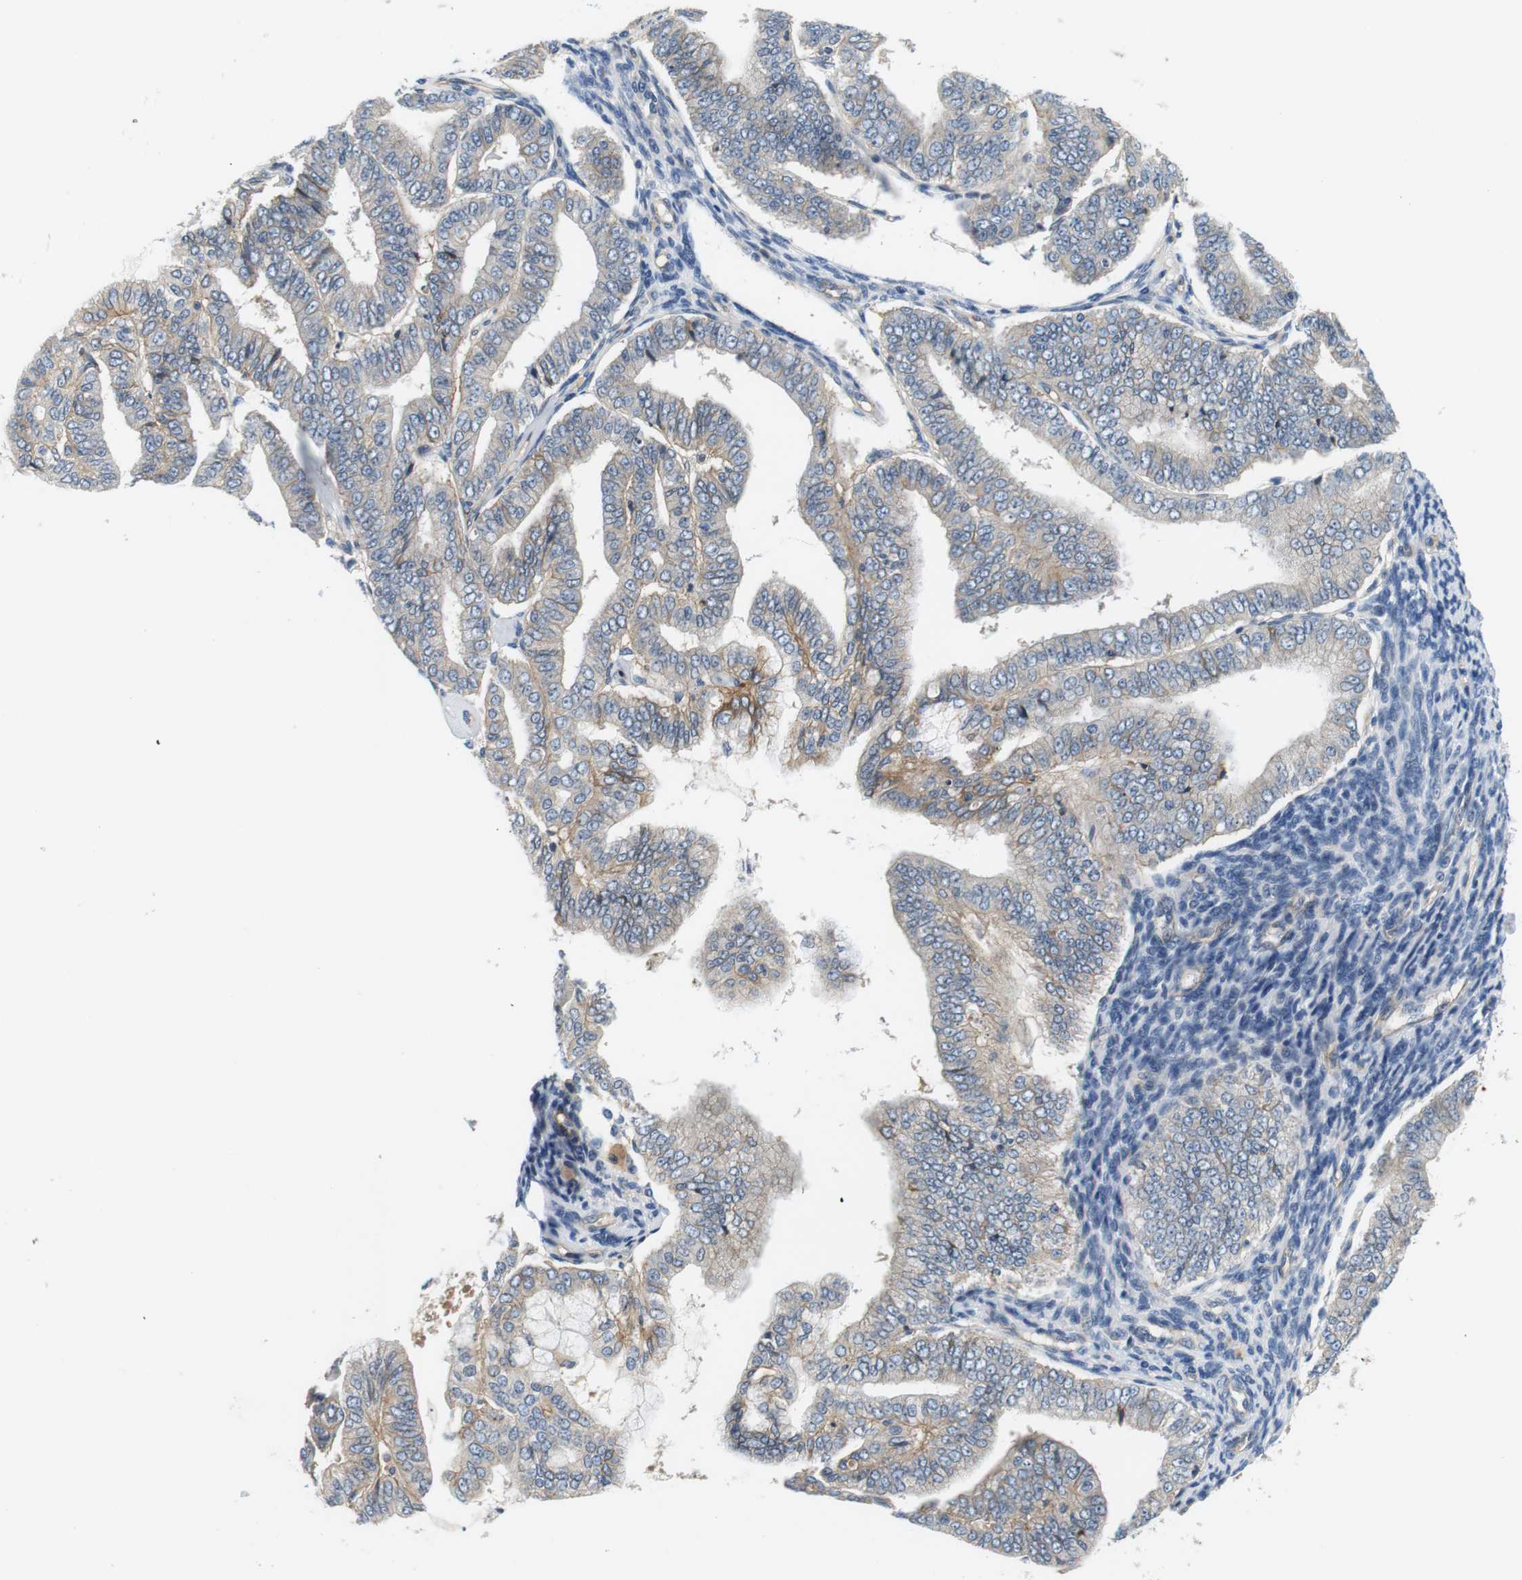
{"staining": {"intensity": "weak", "quantity": "25%-75%", "location": "cytoplasmic/membranous"}, "tissue": "endometrial cancer", "cell_type": "Tumor cells", "image_type": "cancer", "snomed": [{"axis": "morphology", "description": "Adenocarcinoma, NOS"}, {"axis": "topography", "description": "Endometrium"}], "caption": "Tumor cells display low levels of weak cytoplasmic/membranous positivity in approximately 25%-75% of cells in endometrial cancer (adenocarcinoma).", "gene": "SLC30A1", "patient": {"sex": "female", "age": 63}}